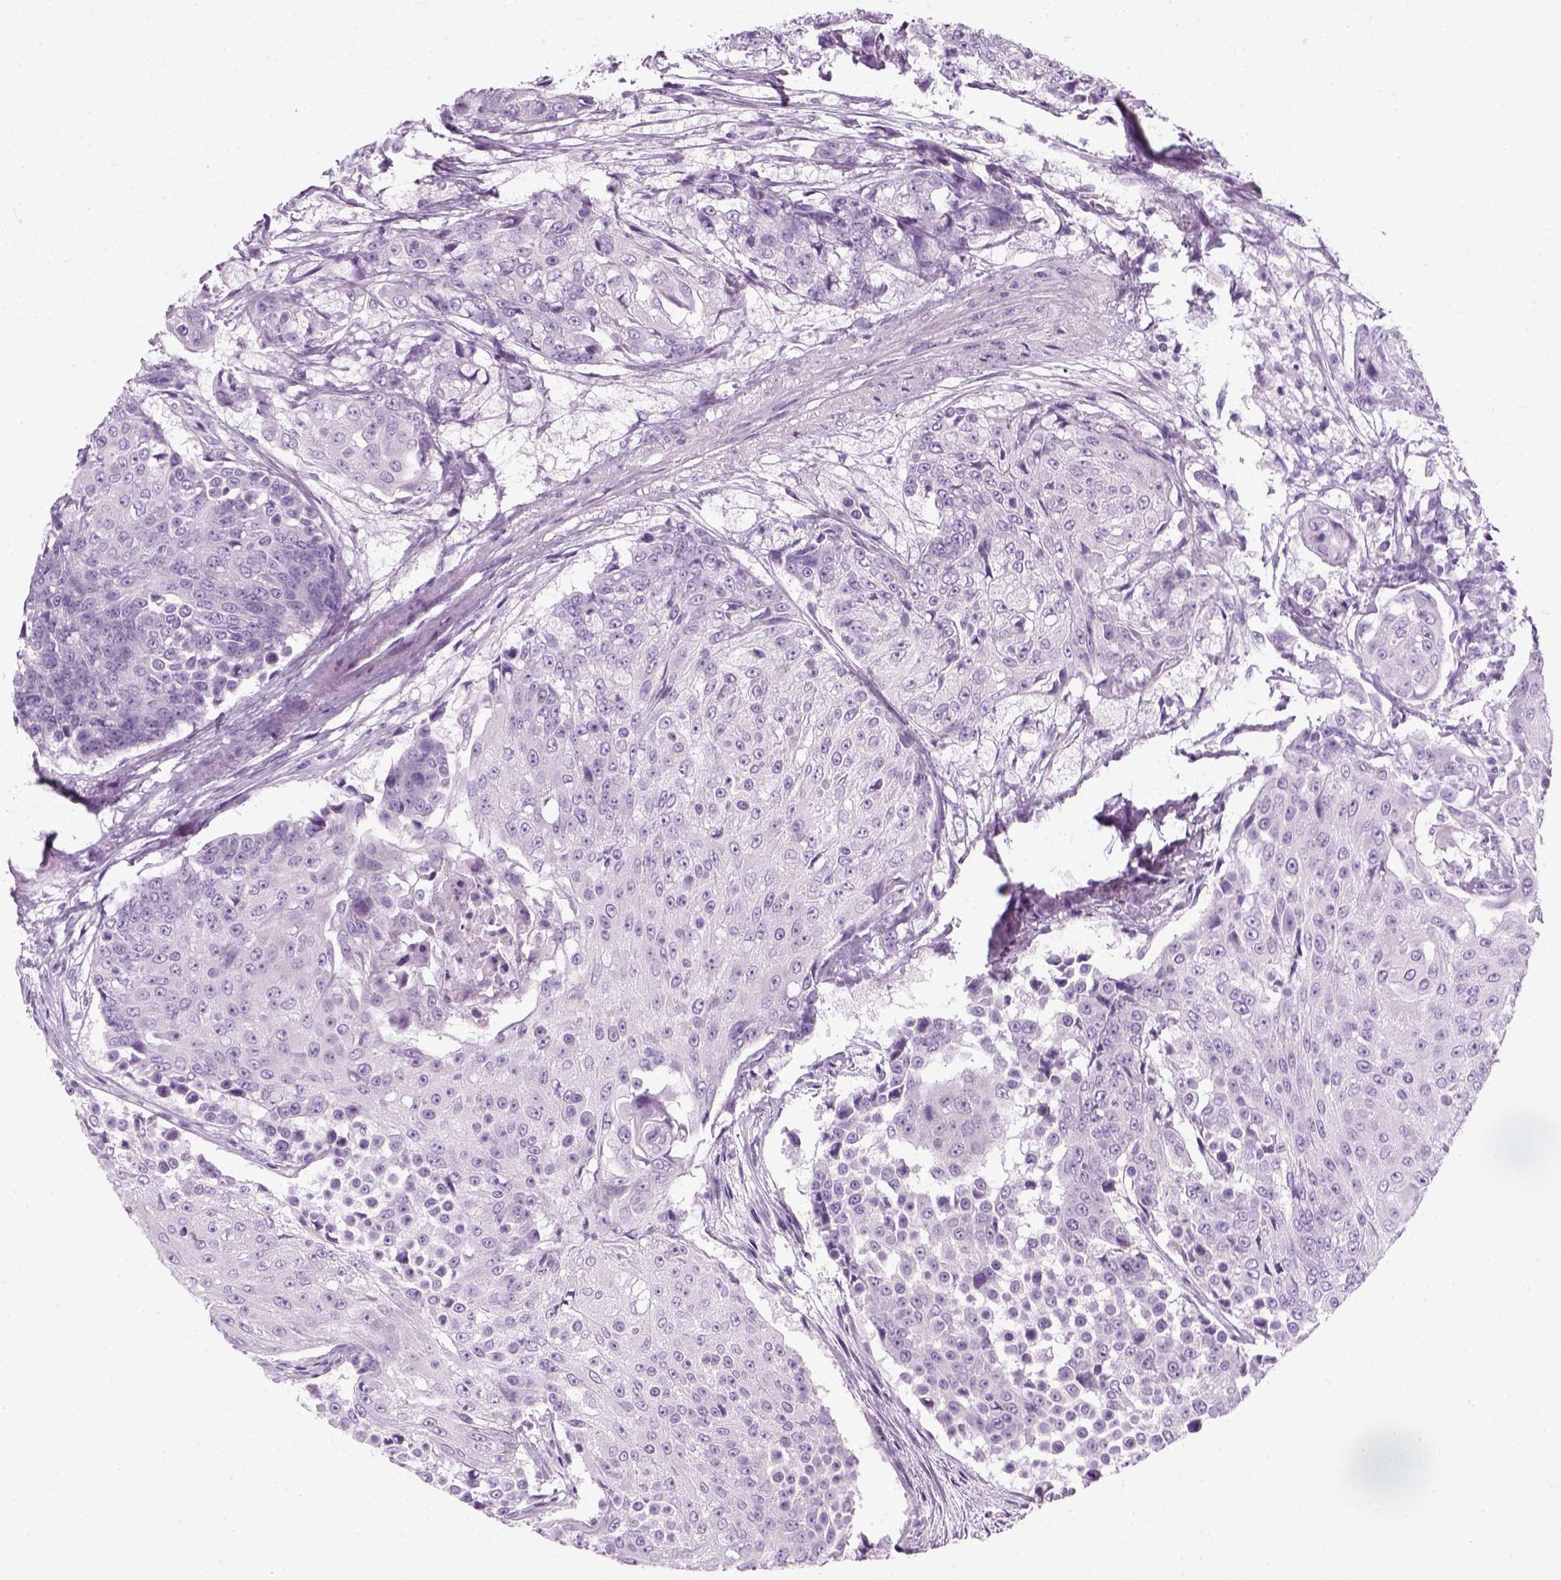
{"staining": {"intensity": "negative", "quantity": "none", "location": "none"}, "tissue": "urothelial cancer", "cell_type": "Tumor cells", "image_type": "cancer", "snomed": [{"axis": "morphology", "description": "Urothelial carcinoma, High grade"}, {"axis": "topography", "description": "Urinary bladder"}], "caption": "DAB (3,3'-diaminobenzidine) immunohistochemical staining of high-grade urothelial carcinoma exhibits no significant positivity in tumor cells.", "gene": "SLC12A5", "patient": {"sex": "female", "age": 63}}